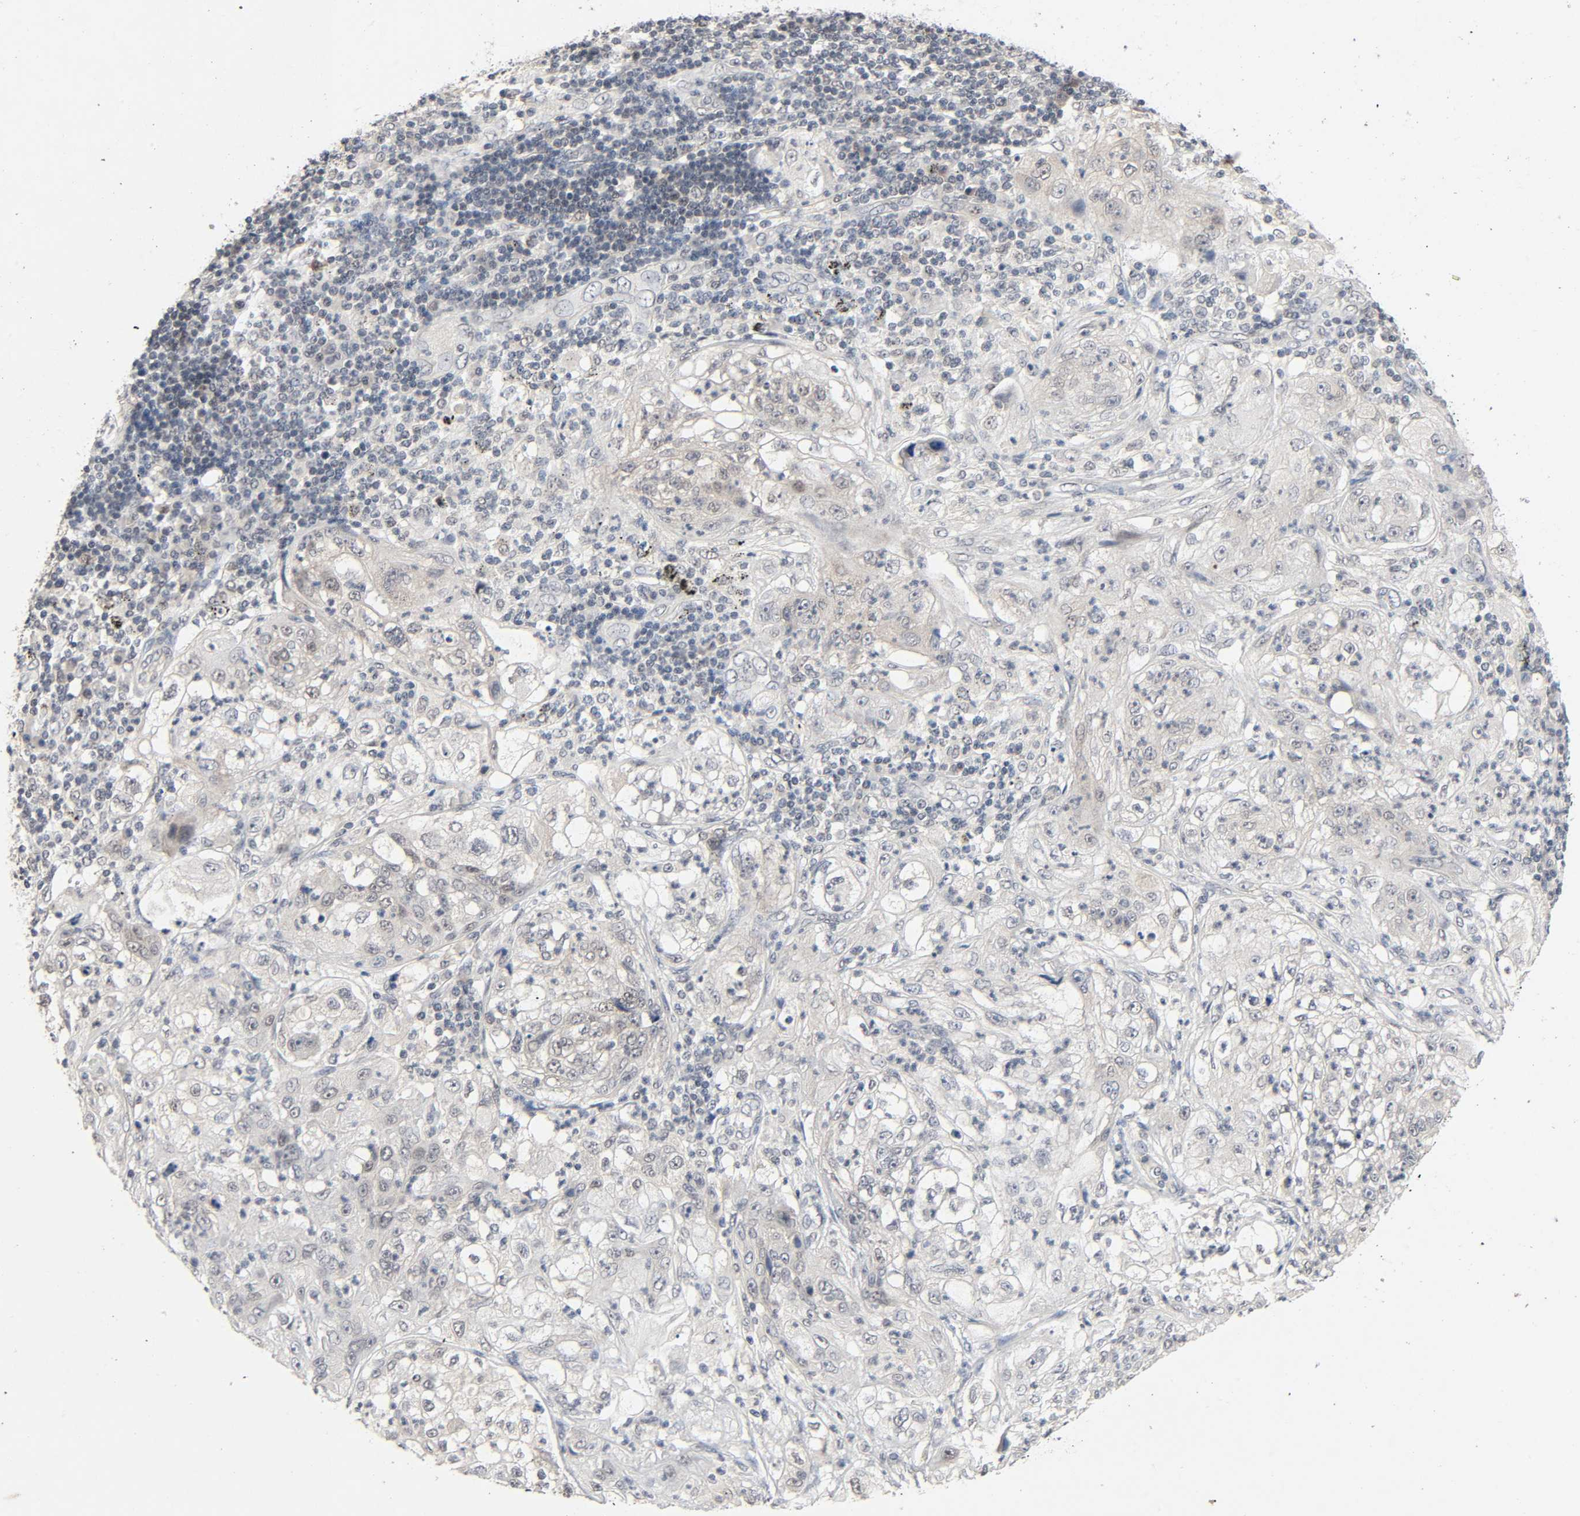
{"staining": {"intensity": "weak", "quantity": "<25%", "location": "cytoplasmic/membranous,nuclear"}, "tissue": "lung cancer", "cell_type": "Tumor cells", "image_type": "cancer", "snomed": [{"axis": "morphology", "description": "Inflammation, NOS"}, {"axis": "morphology", "description": "Squamous cell carcinoma, NOS"}, {"axis": "topography", "description": "Lymph node"}, {"axis": "topography", "description": "Soft tissue"}, {"axis": "topography", "description": "Lung"}], "caption": "This is an immunohistochemistry micrograph of human lung cancer. There is no positivity in tumor cells.", "gene": "MAPKAPK5", "patient": {"sex": "male", "age": 66}}